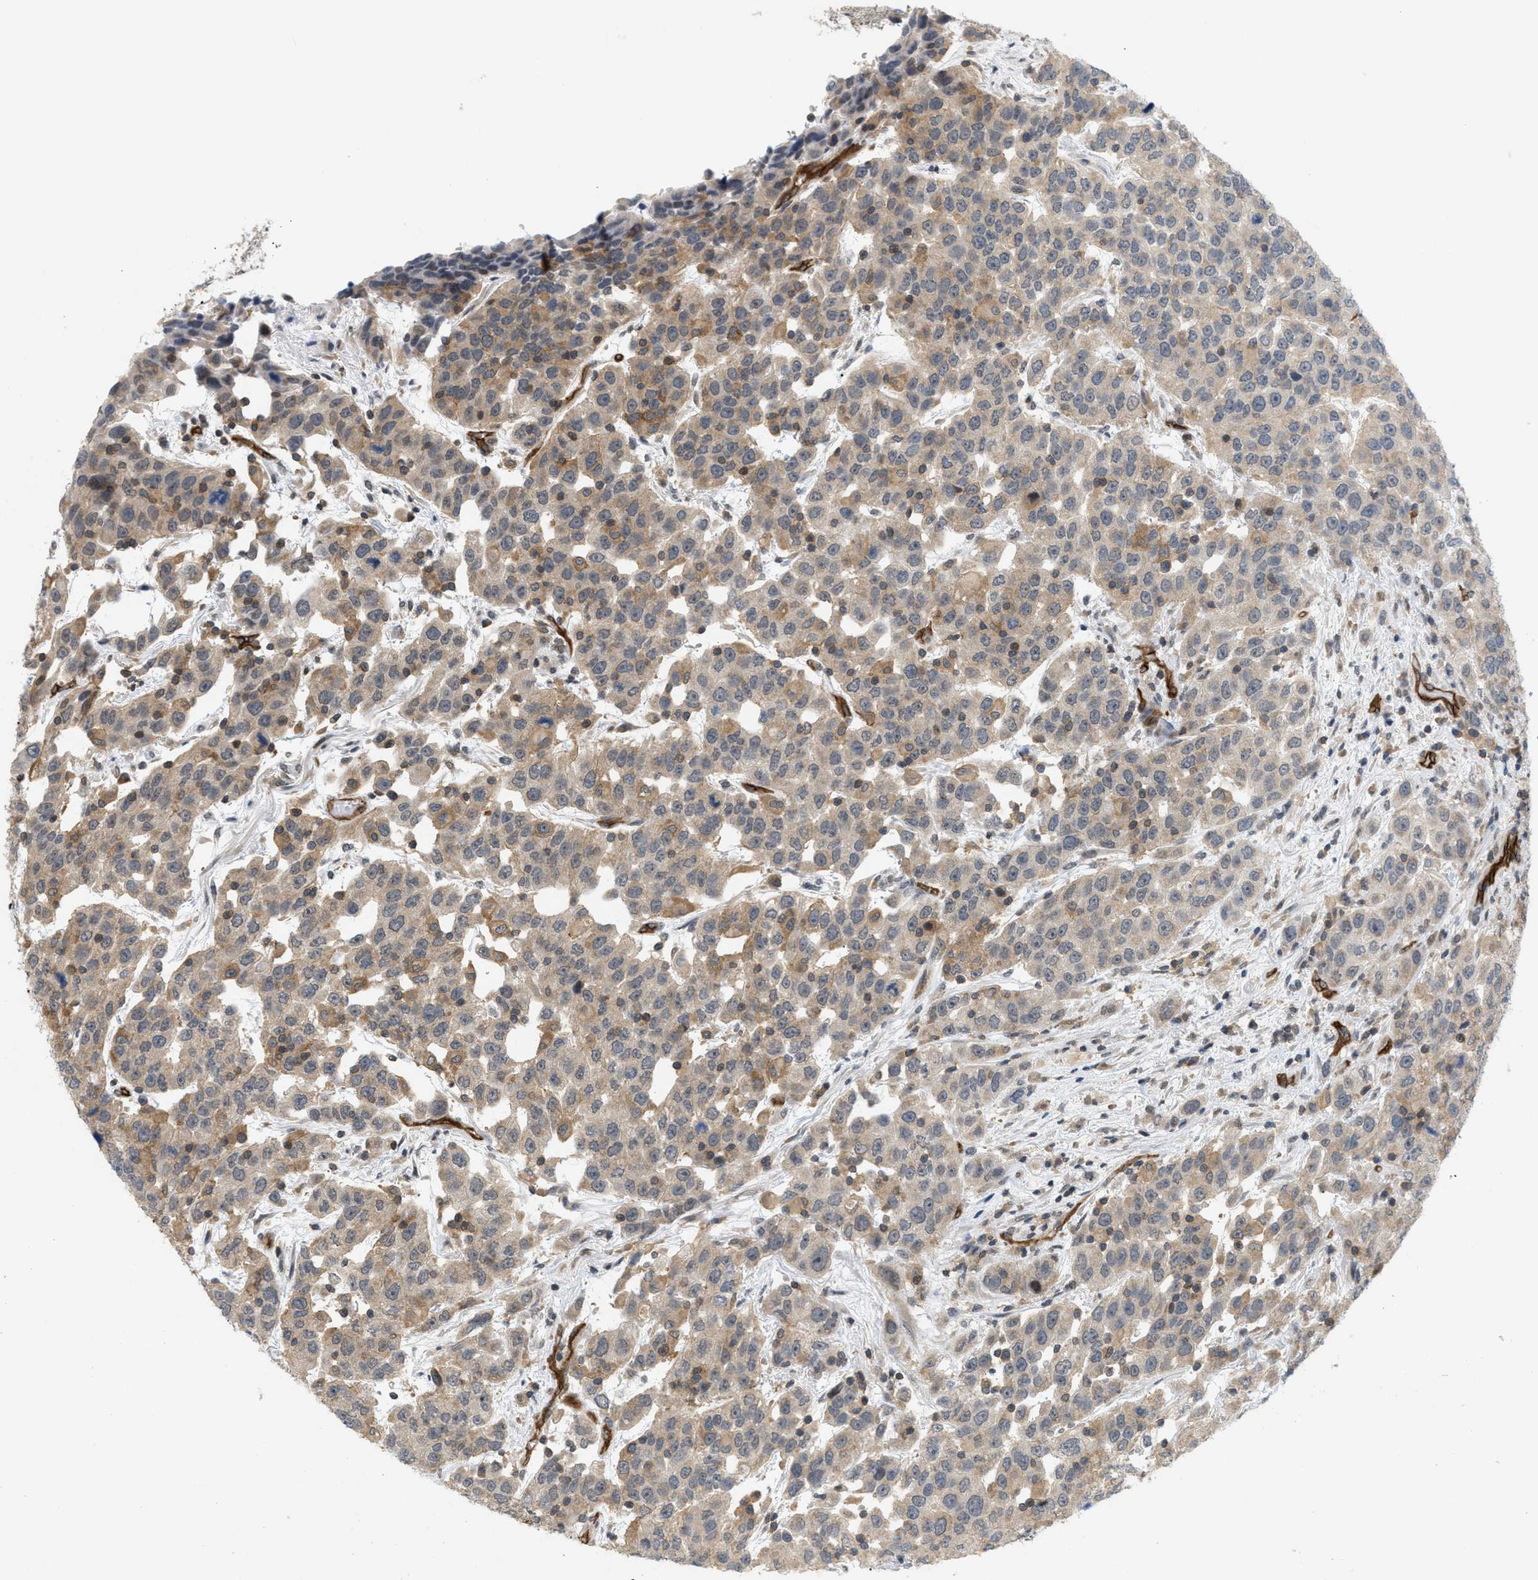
{"staining": {"intensity": "moderate", "quantity": ">75%", "location": "cytoplasmic/membranous"}, "tissue": "urothelial cancer", "cell_type": "Tumor cells", "image_type": "cancer", "snomed": [{"axis": "morphology", "description": "Urothelial carcinoma, High grade"}, {"axis": "topography", "description": "Urinary bladder"}], "caption": "High-grade urothelial carcinoma stained for a protein (brown) demonstrates moderate cytoplasmic/membranous positive expression in approximately >75% of tumor cells.", "gene": "PALMD", "patient": {"sex": "female", "age": 80}}